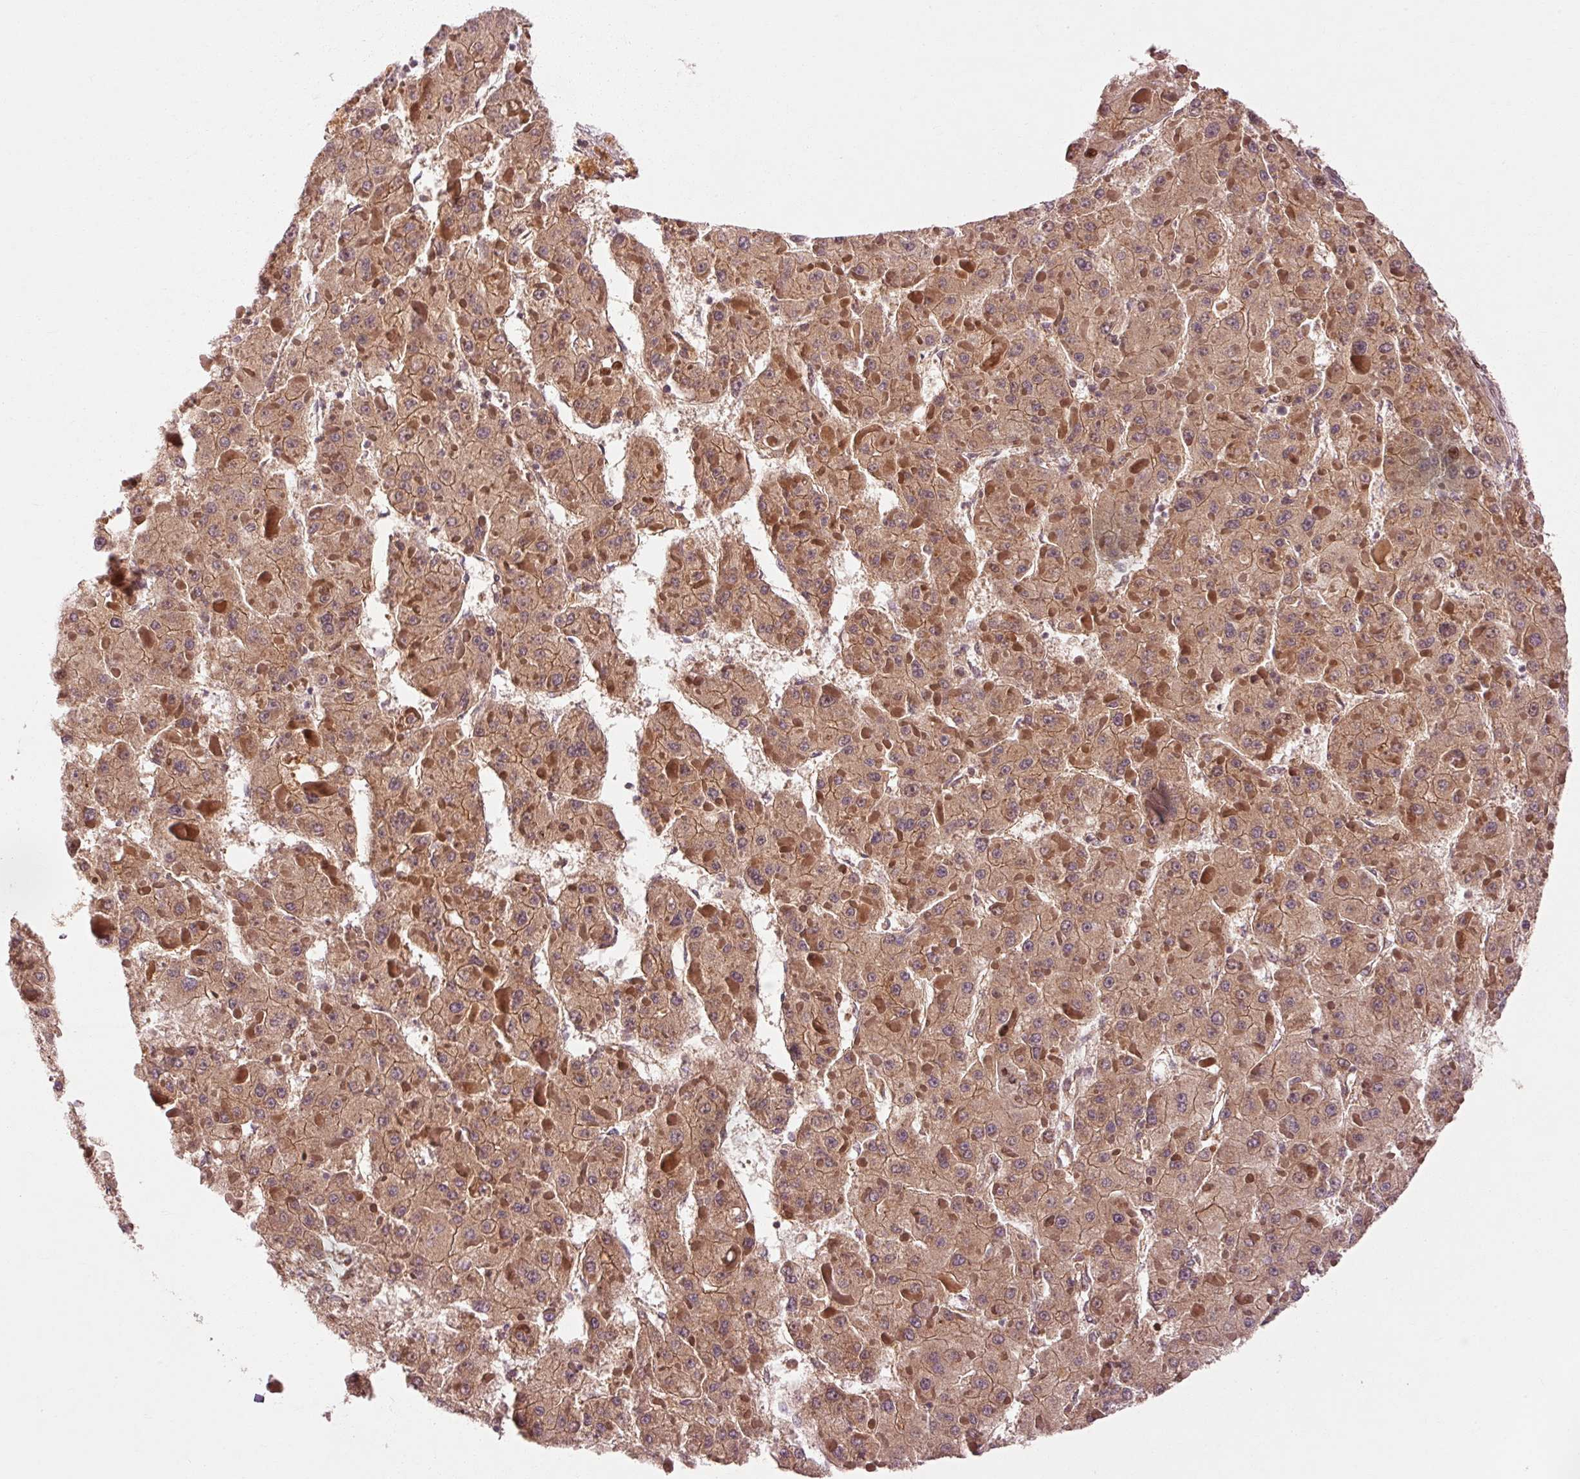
{"staining": {"intensity": "weak", "quantity": ">75%", "location": "cytoplasmic/membranous"}, "tissue": "liver cancer", "cell_type": "Tumor cells", "image_type": "cancer", "snomed": [{"axis": "morphology", "description": "Carcinoma, Hepatocellular, NOS"}, {"axis": "topography", "description": "Liver"}], "caption": "This photomicrograph demonstrates immunohistochemistry (IHC) staining of liver cancer (hepatocellular carcinoma), with low weak cytoplasmic/membranous positivity in about >75% of tumor cells.", "gene": "CTNNA1", "patient": {"sex": "female", "age": 73}}